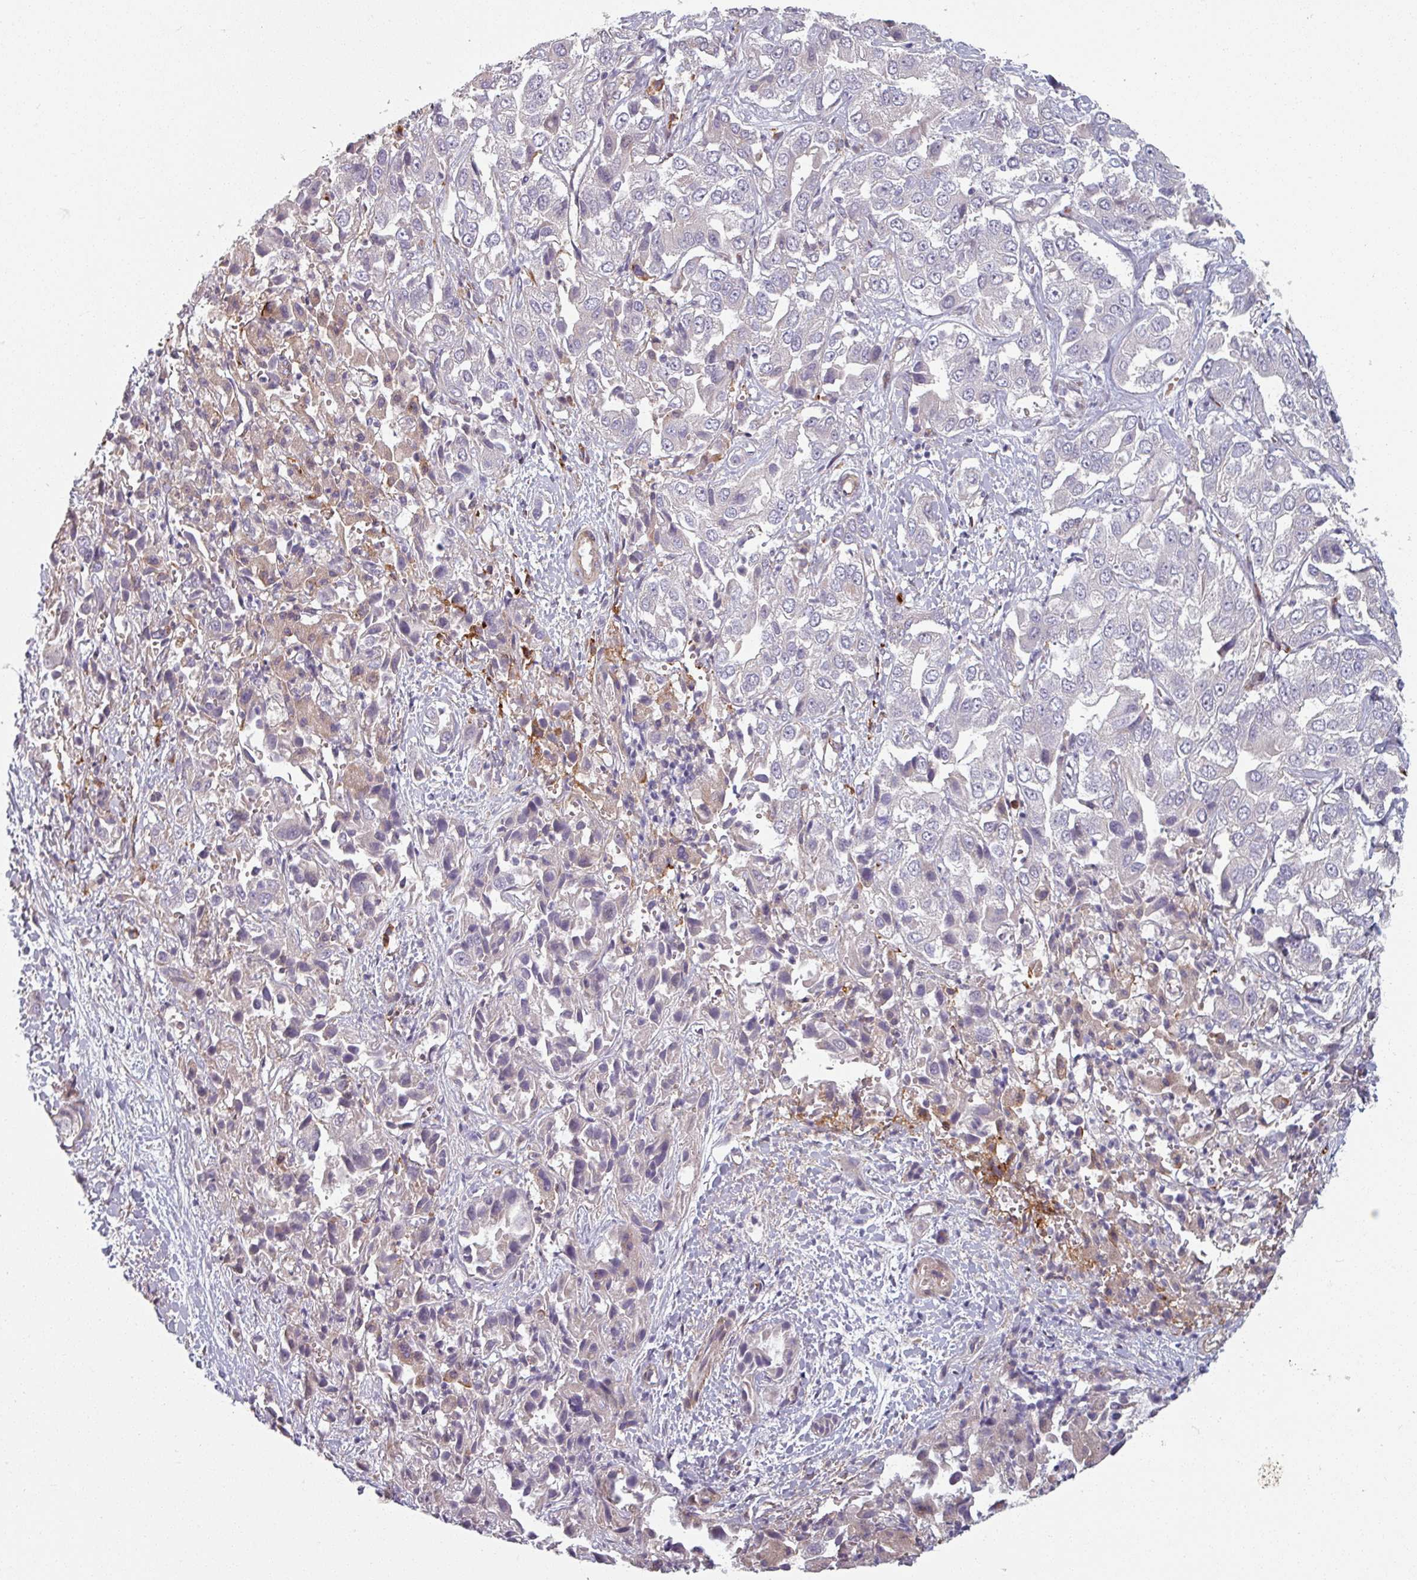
{"staining": {"intensity": "weak", "quantity": "25%-75%", "location": "cytoplasmic/membranous"}, "tissue": "liver cancer", "cell_type": "Tumor cells", "image_type": "cancer", "snomed": [{"axis": "morphology", "description": "Cholangiocarcinoma"}, {"axis": "topography", "description": "Liver"}], "caption": "Protein staining shows weak cytoplasmic/membranous expression in approximately 25%-75% of tumor cells in liver cancer.", "gene": "C4BPB", "patient": {"sex": "female", "age": 52}}